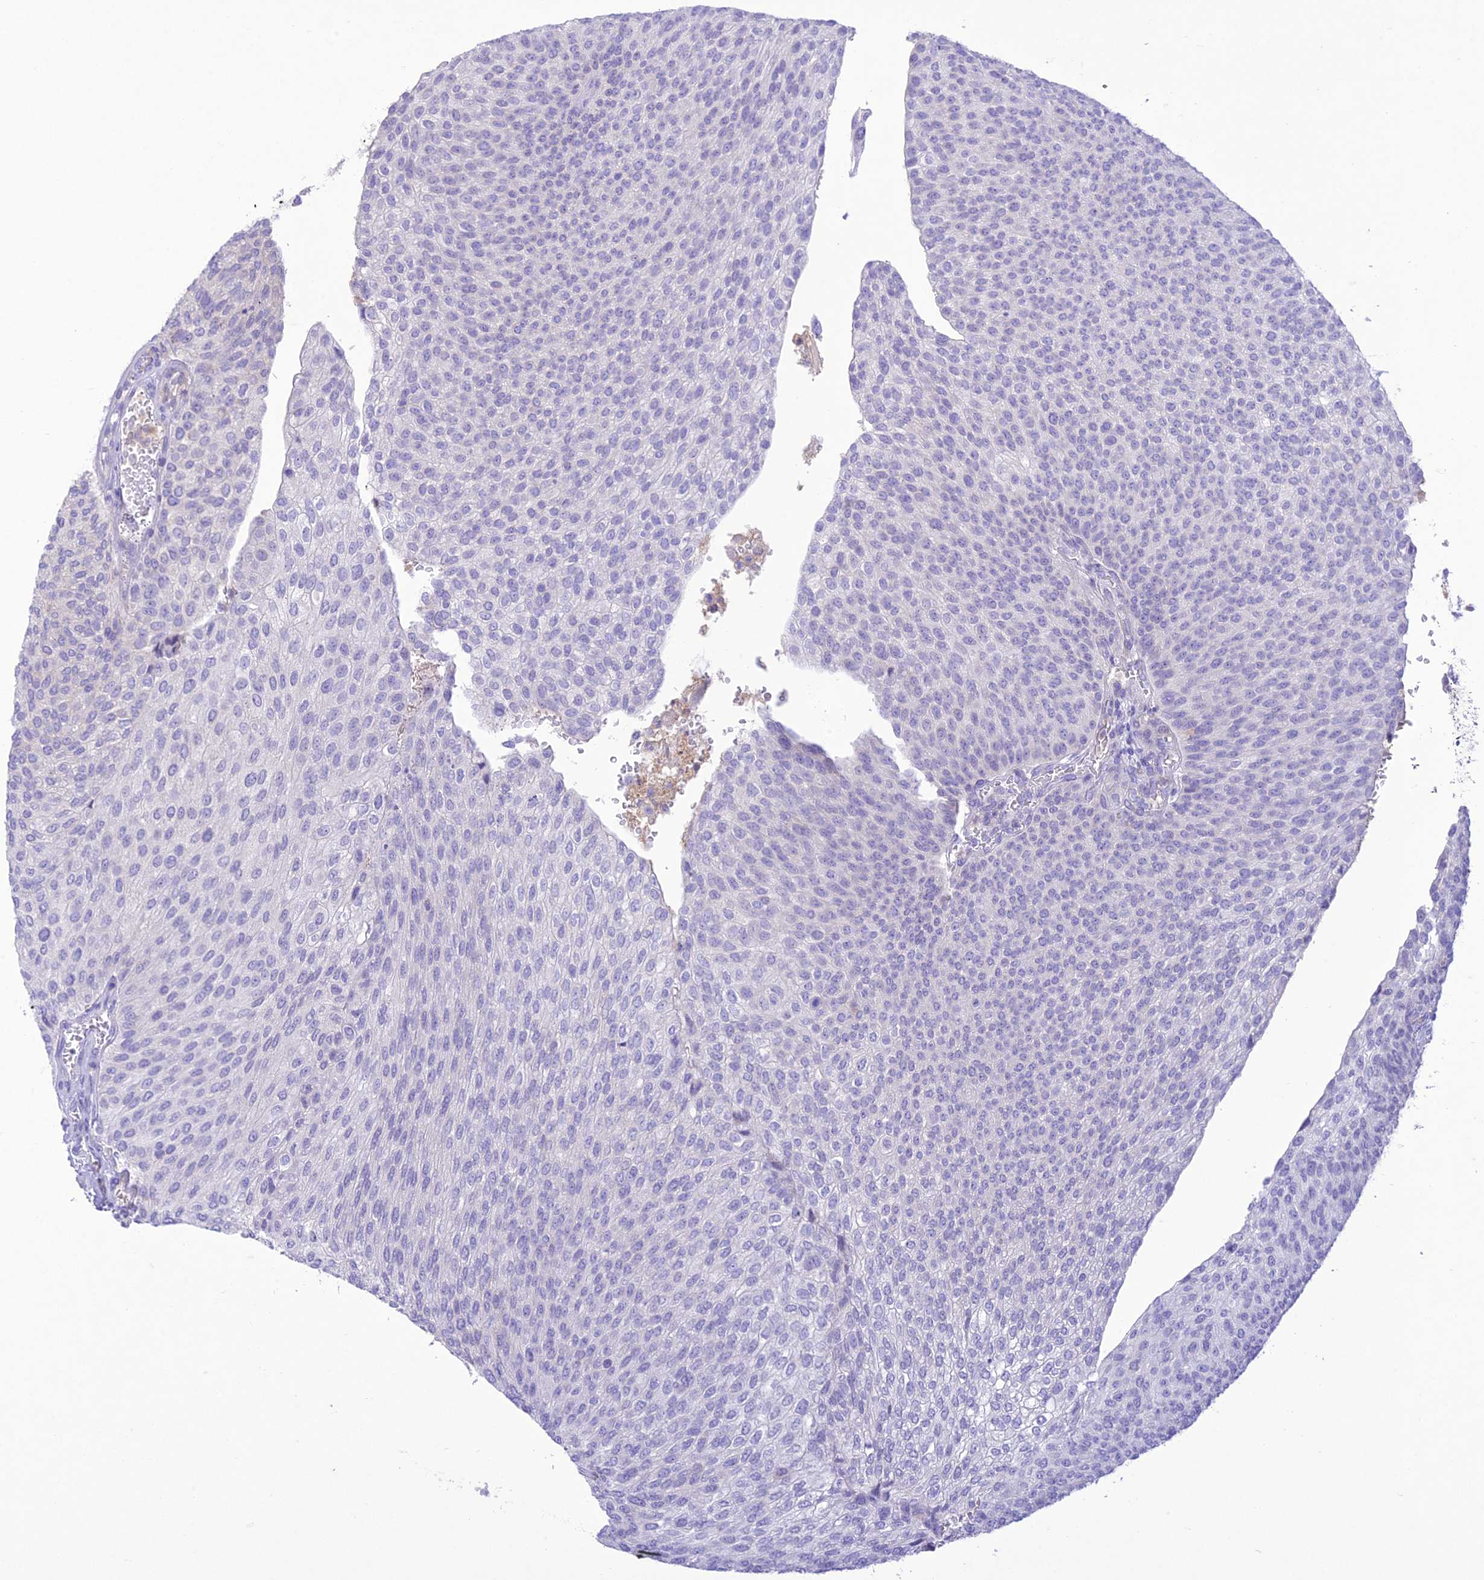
{"staining": {"intensity": "negative", "quantity": "none", "location": "none"}, "tissue": "urothelial cancer", "cell_type": "Tumor cells", "image_type": "cancer", "snomed": [{"axis": "morphology", "description": "Urothelial carcinoma, High grade"}, {"axis": "topography", "description": "Urinary bladder"}], "caption": "Tumor cells are negative for brown protein staining in urothelial carcinoma (high-grade).", "gene": "SLC13A5", "patient": {"sex": "female", "age": 79}}